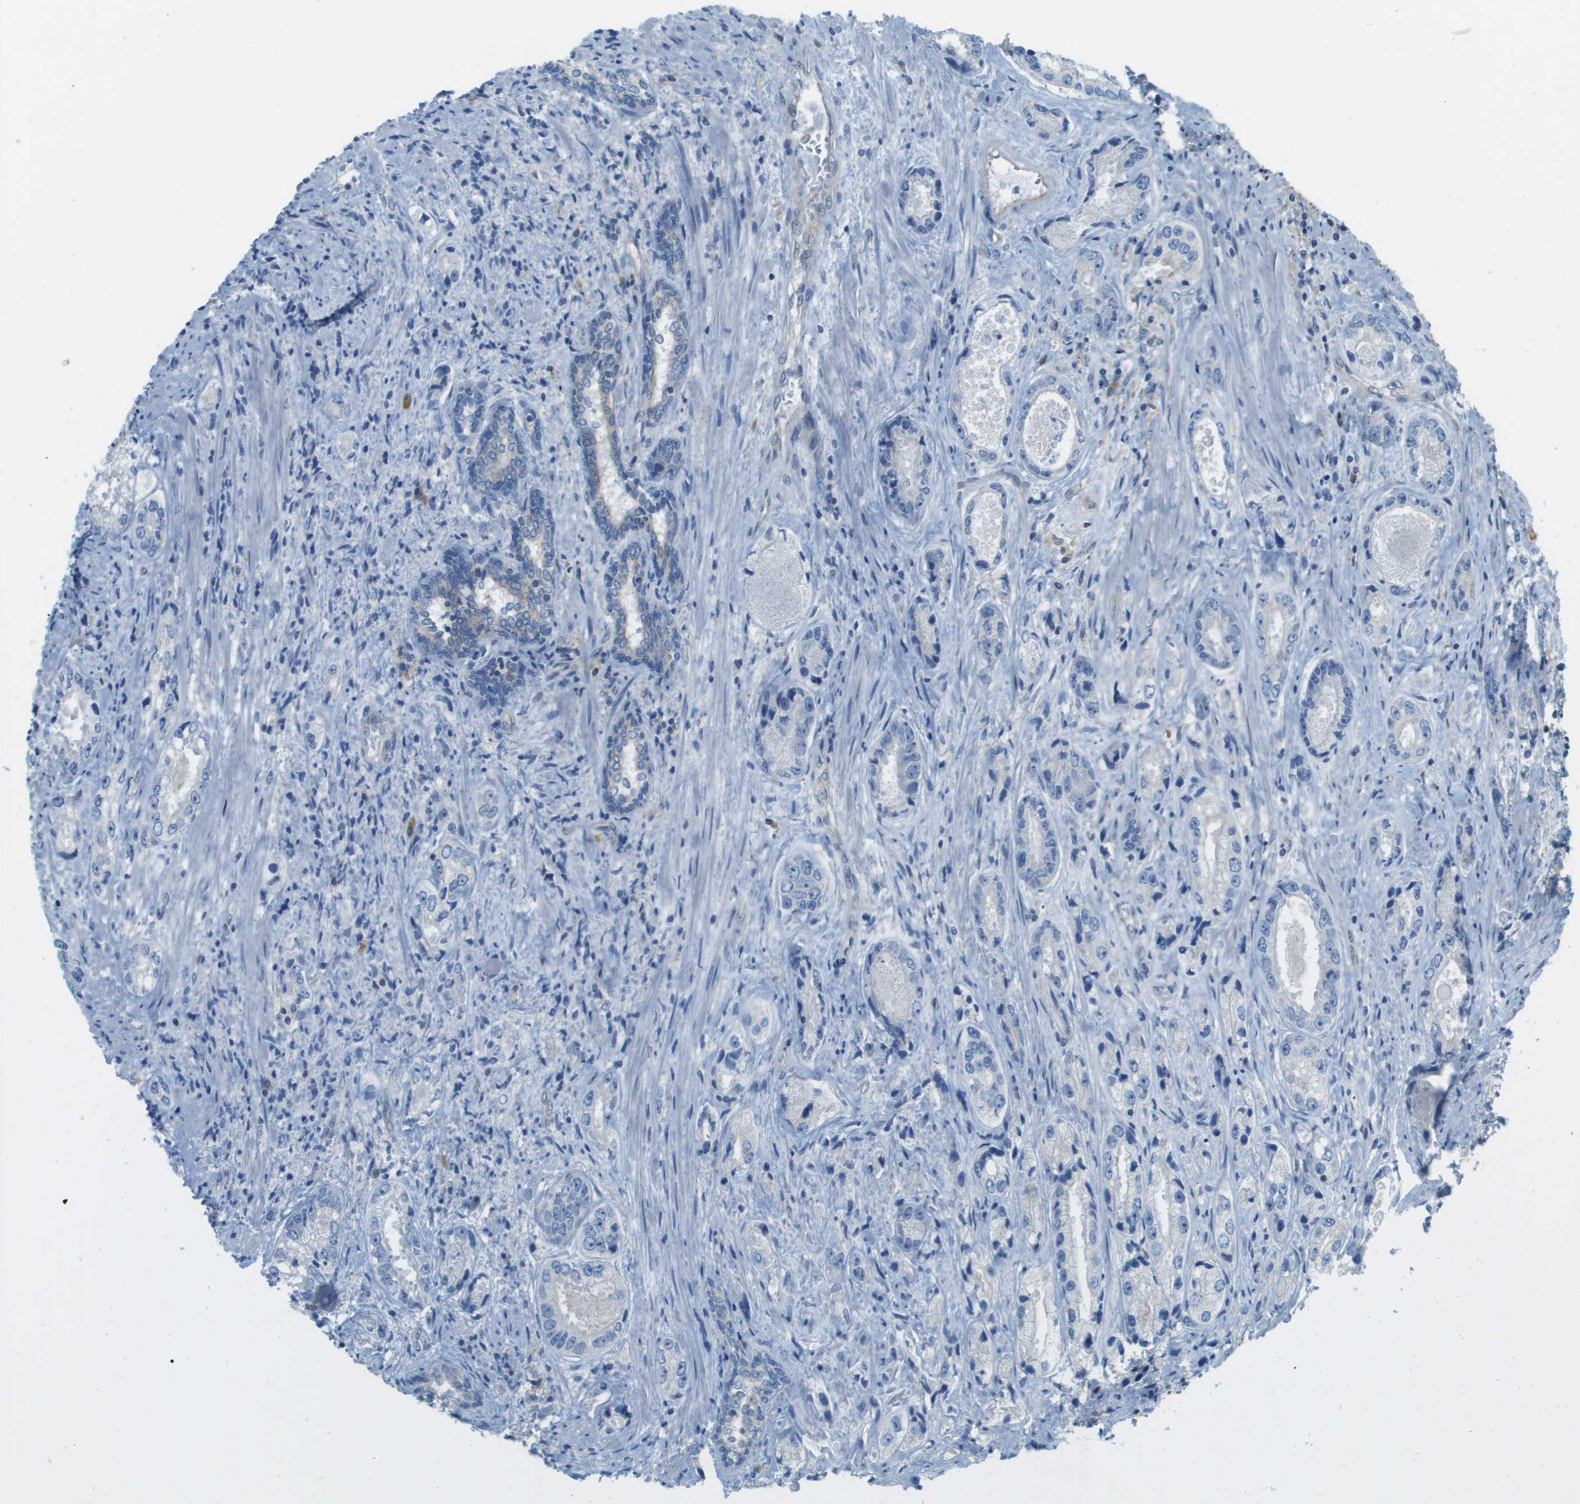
{"staining": {"intensity": "negative", "quantity": "none", "location": "none"}, "tissue": "prostate cancer", "cell_type": "Tumor cells", "image_type": "cancer", "snomed": [{"axis": "morphology", "description": "Adenocarcinoma, High grade"}, {"axis": "topography", "description": "Prostate"}], "caption": "Tumor cells show no significant protein positivity in prostate cancer.", "gene": "DNAJB11", "patient": {"sex": "male", "age": 61}}